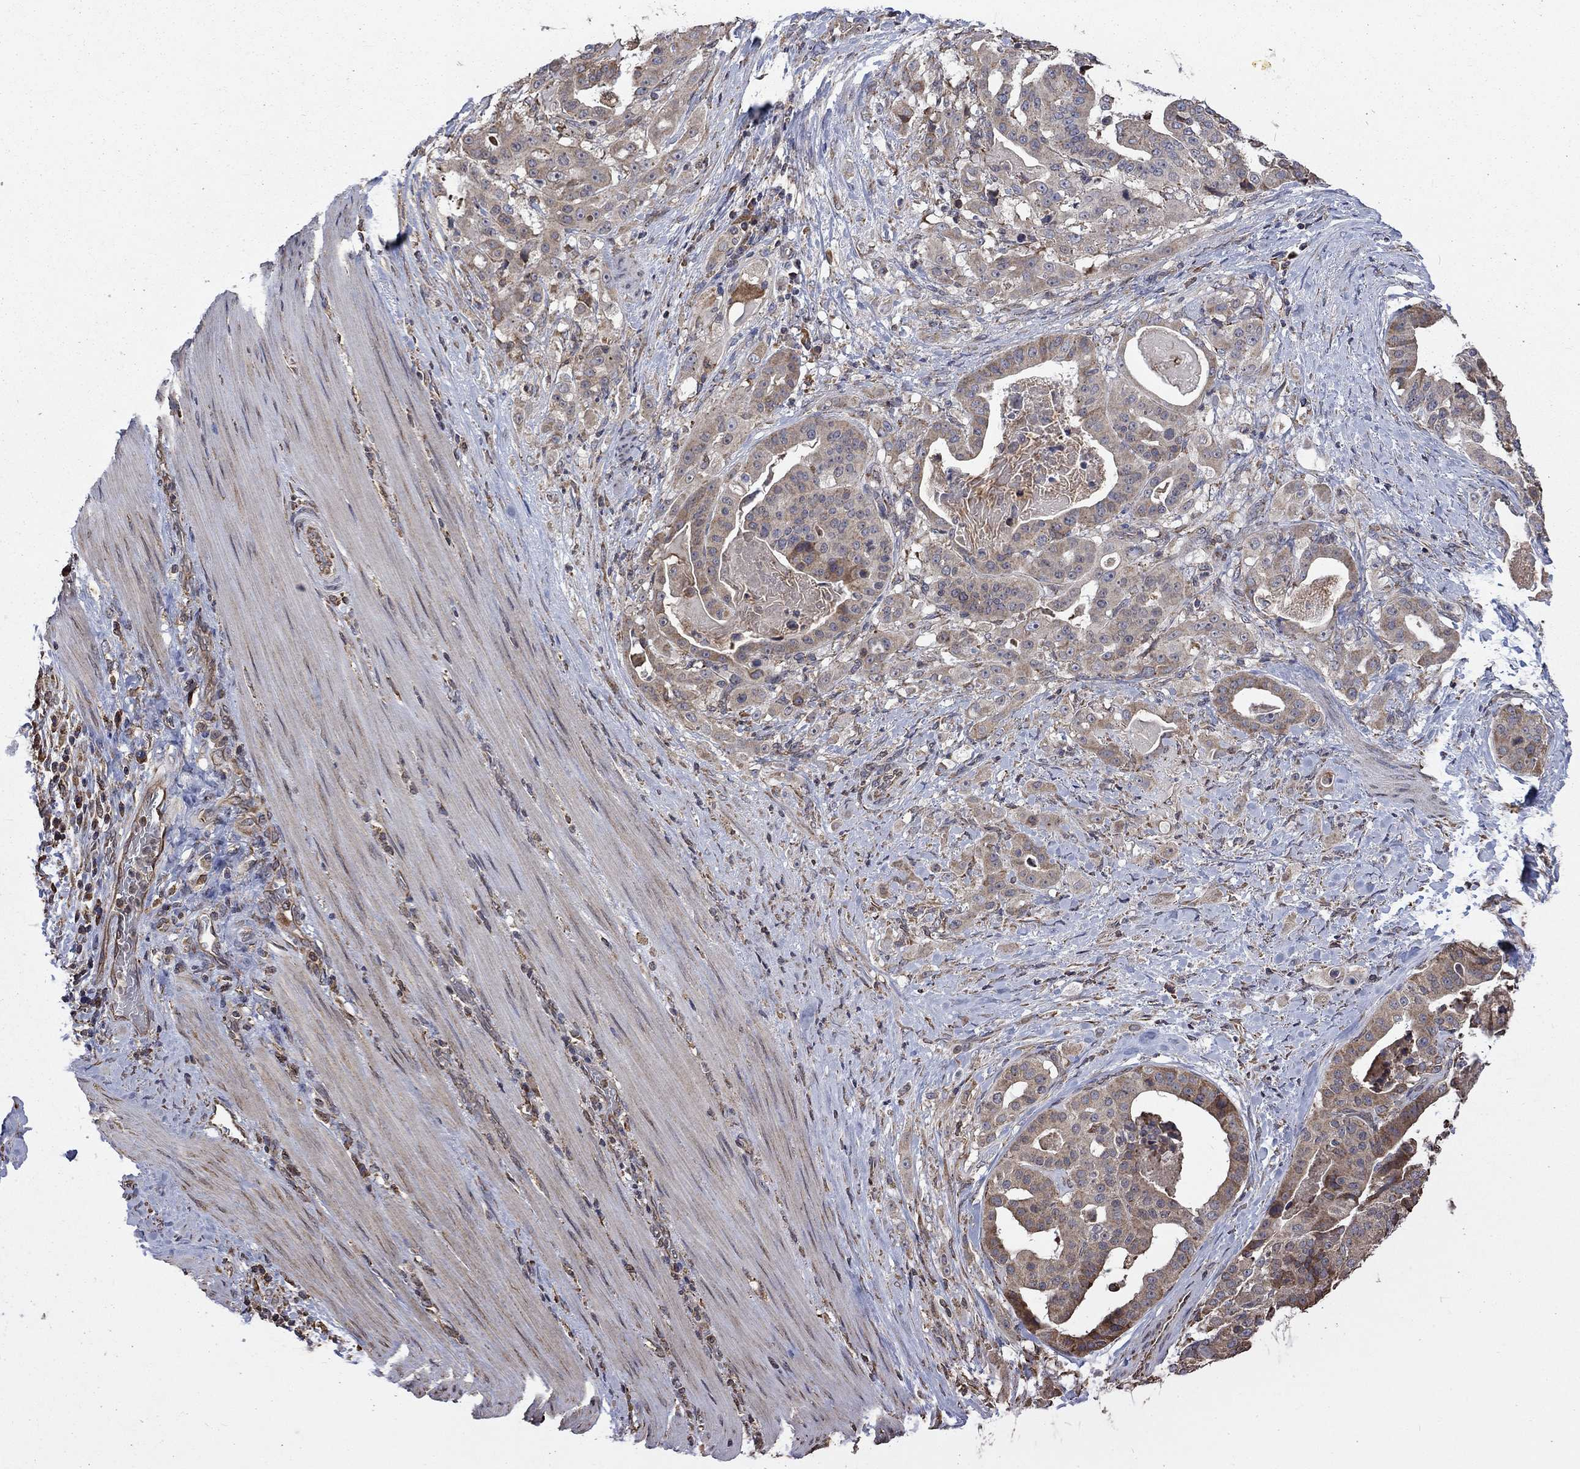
{"staining": {"intensity": "weak", "quantity": ">75%", "location": "cytoplasmic/membranous"}, "tissue": "stomach cancer", "cell_type": "Tumor cells", "image_type": "cancer", "snomed": [{"axis": "morphology", "description": "Adenocarcinoma, NOS"}, {"axis": "topography", "description": "Stomach"}], "caption": "The image exhibits staining of adenocarcinoma (stomach), revealing weak cytoplasmic/membranous protein staining (brown color) within tumor cells. The protein is stained brown, and the nuclei are stained in blue (DAB (3,3'-diaminobenzidine) IHC with brightfield microscopy, high magnification).", "gene": "ESRRA", "patient": {"sex": "male", "age": 48}}